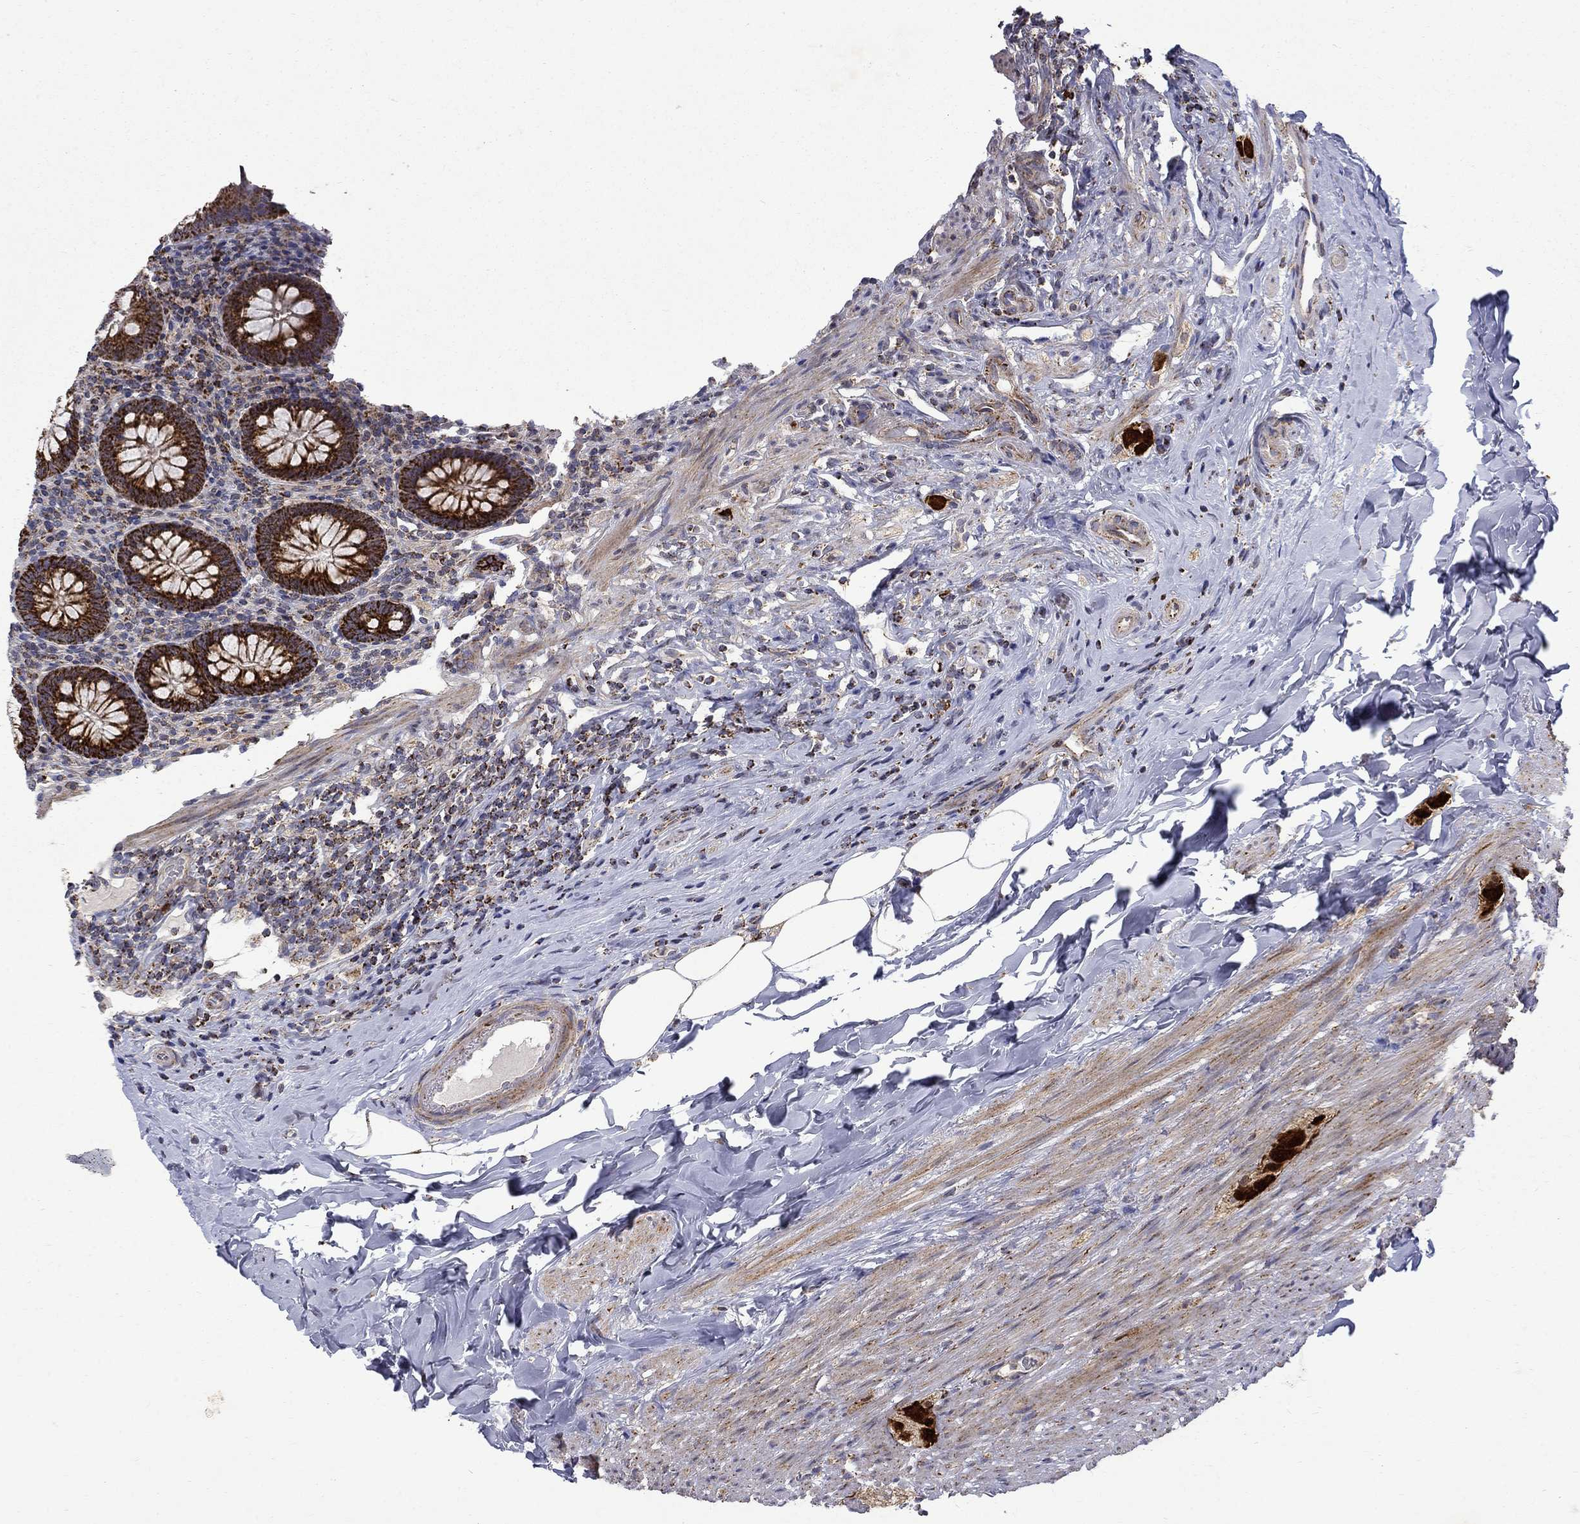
{"staining": {"intensity": "strong", "quantity": ">75%", "location": "cytoplasmic/membranous"}, "tissue": "appendix", "cell_type": "Glandular cells", "image_type": "normal", "snomed": [{"axis": "morphology", "description": "Normal tissue, NOS"}, {"axis": "topography", "description": "Appendix"}], "caption": "An image showing strong cytoplasmic/membranous positivity in approximately >75% of glandular cells in benign appendix, as visualized by brown immunohistochemical staining.", "gene": "PCBP3", "patient": {"sex": "male", "age": 47}}